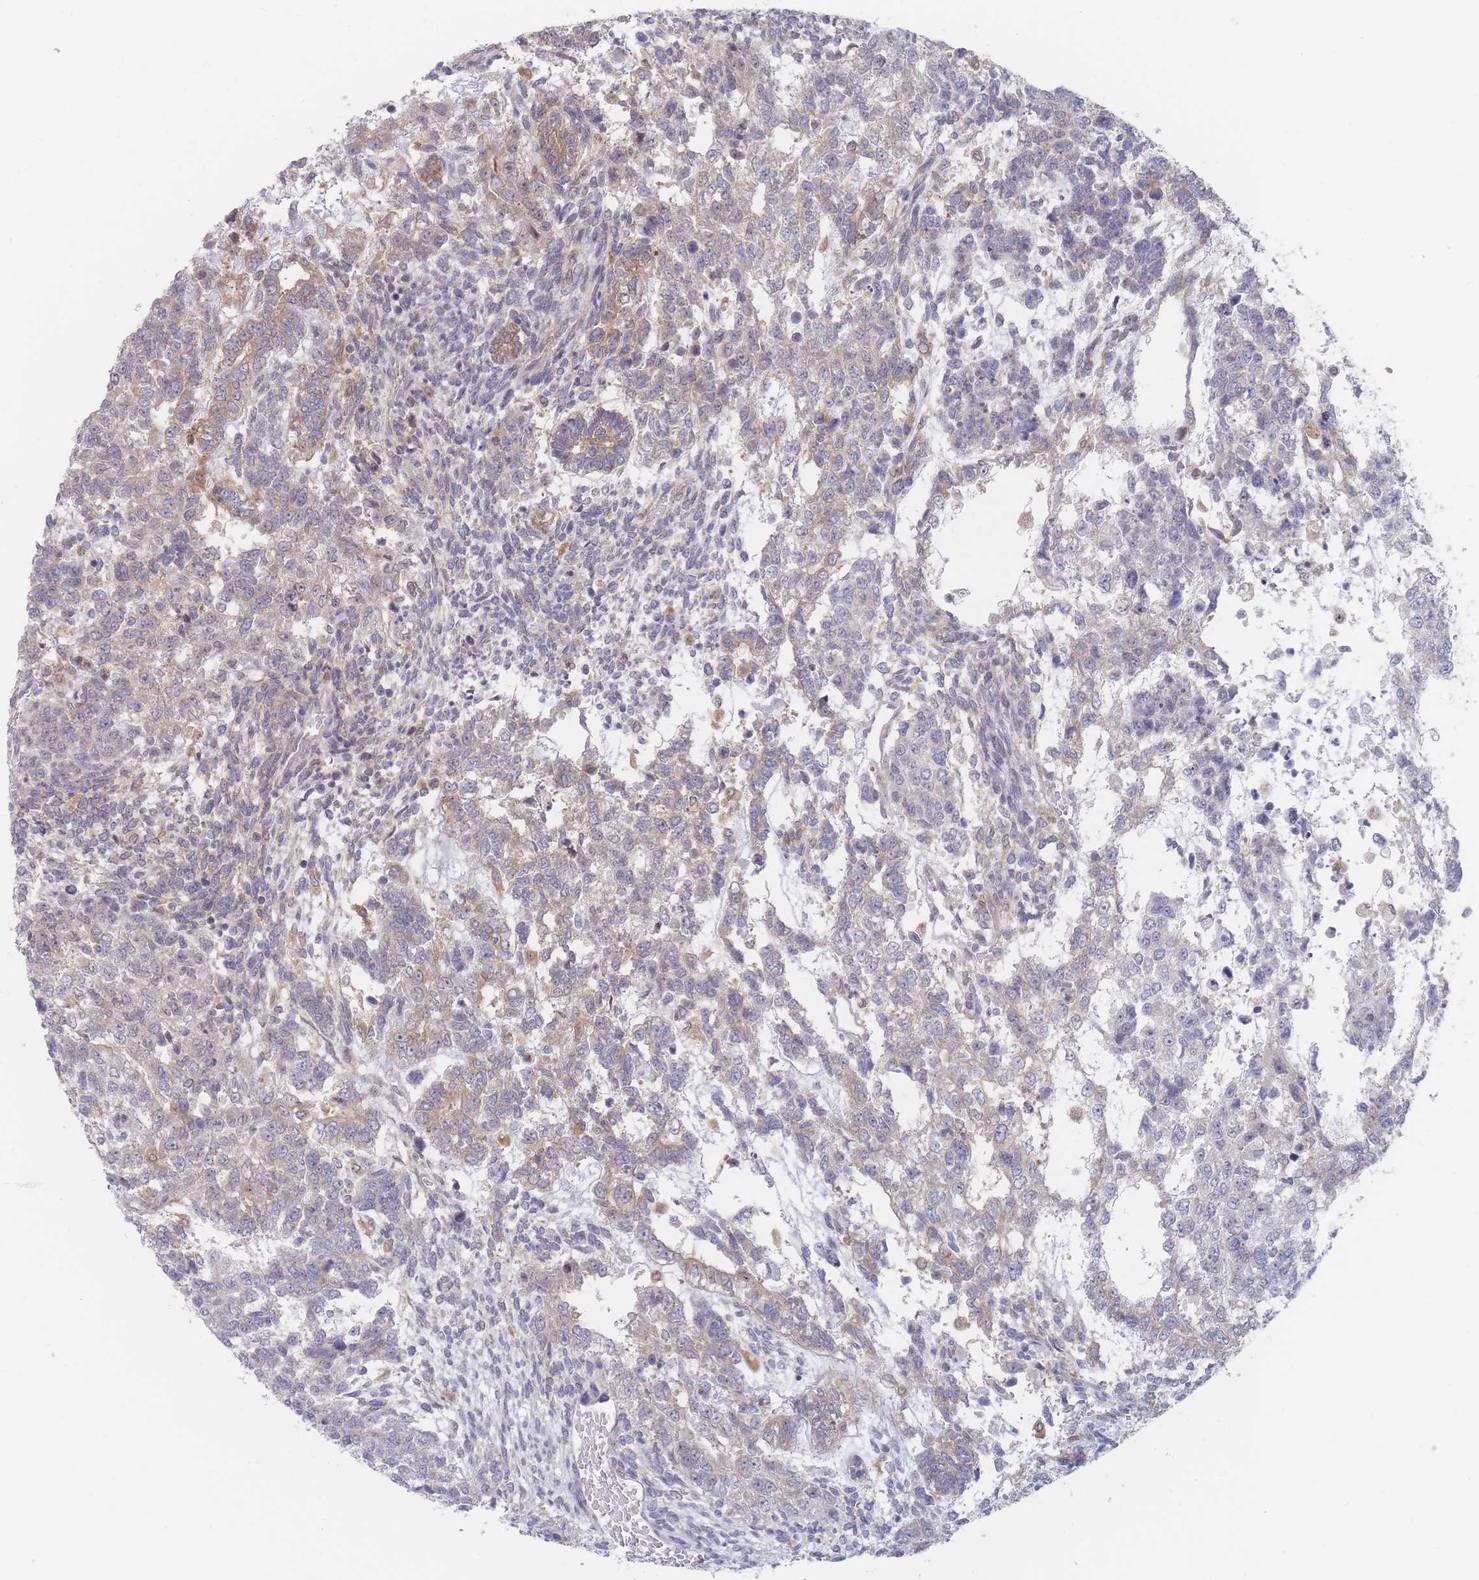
{"staining": {"intensity": "moderate", "quantity": "25%-75%", "location": "cytoplasmic/membranous"}, "tissue": "testis cancer", "cell_type": "Tumor cells", "image_type": "cancer", "snomed": [{"axis": "morphology", "description": "Carcinoma, Embryonal, NOS"}, {"axis": "topography", "description": "Testis"}], "caption": "A histopathology image of testis cancer stained for a protein exhibits moderate cytoplasmic/membranous brown staining in tumor cells. The staining was performed using DAB (3,3'-diaminobenzidine) to visualize the protein expression in brown, while the nuclei were stained in blue with hematoxylin (Magnification: 20x).", "gene": "EFCC1", "patient": {"sex": "male", "age": 23}}